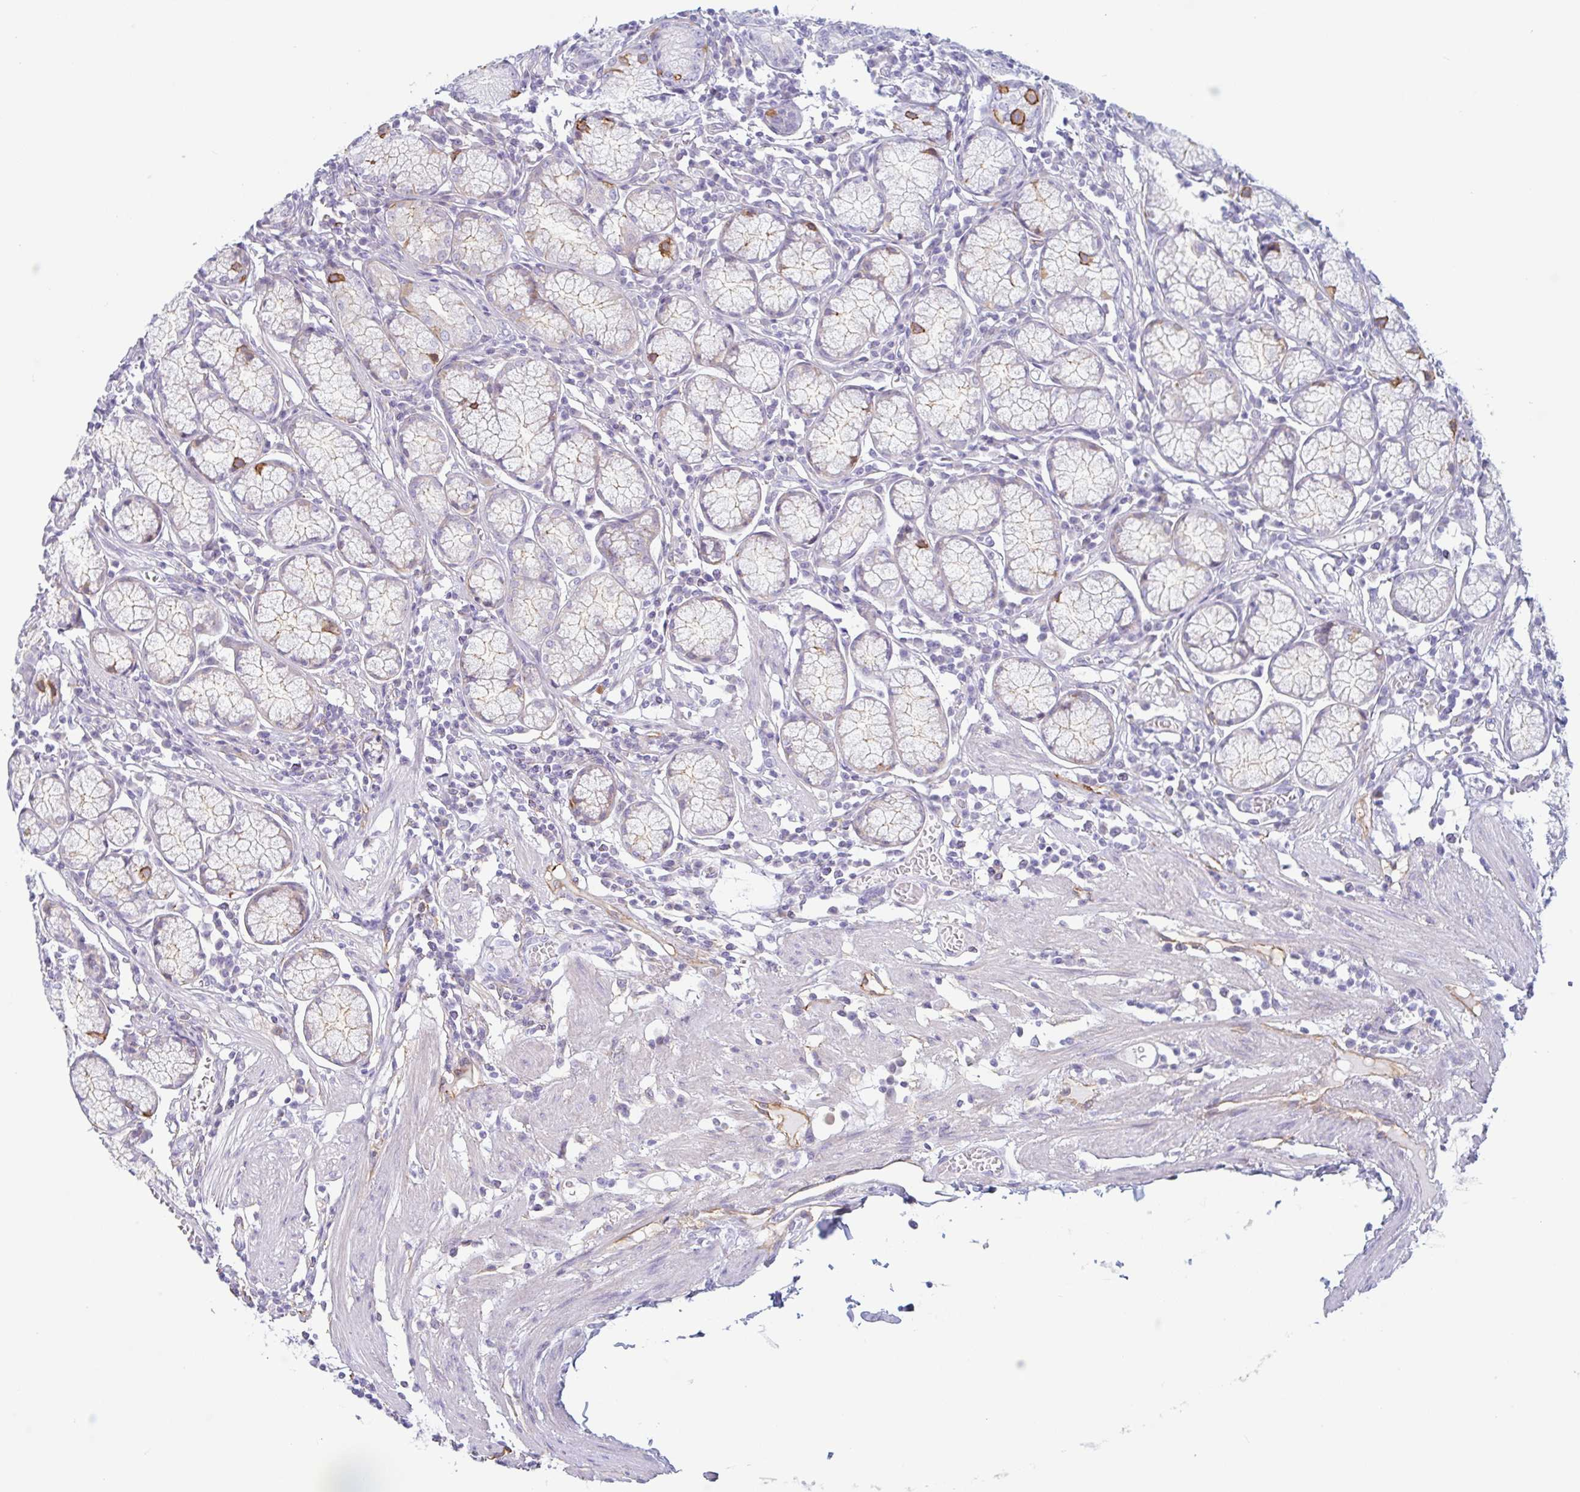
{"staining": {"intensity": "moderate", "quantity": "<25%", "location": "cytoplasmic/membranous"}, "tissue": "stomach", "cell_type": "Glandular cells", "image_type": "normal", "snomed": [{"axis": "morphology", "description": "Normal tissue, NOS"}, {"axis": "topography", "description": "Stomach"}], "caption": "Brown immunohistochemical staining in normal human stomach shows moderate cytoplasmic/membranous positivity in approximately <25% of glandular cells.", "gene": "MYH10", "patient": {"sex": "male", "age": 55}}